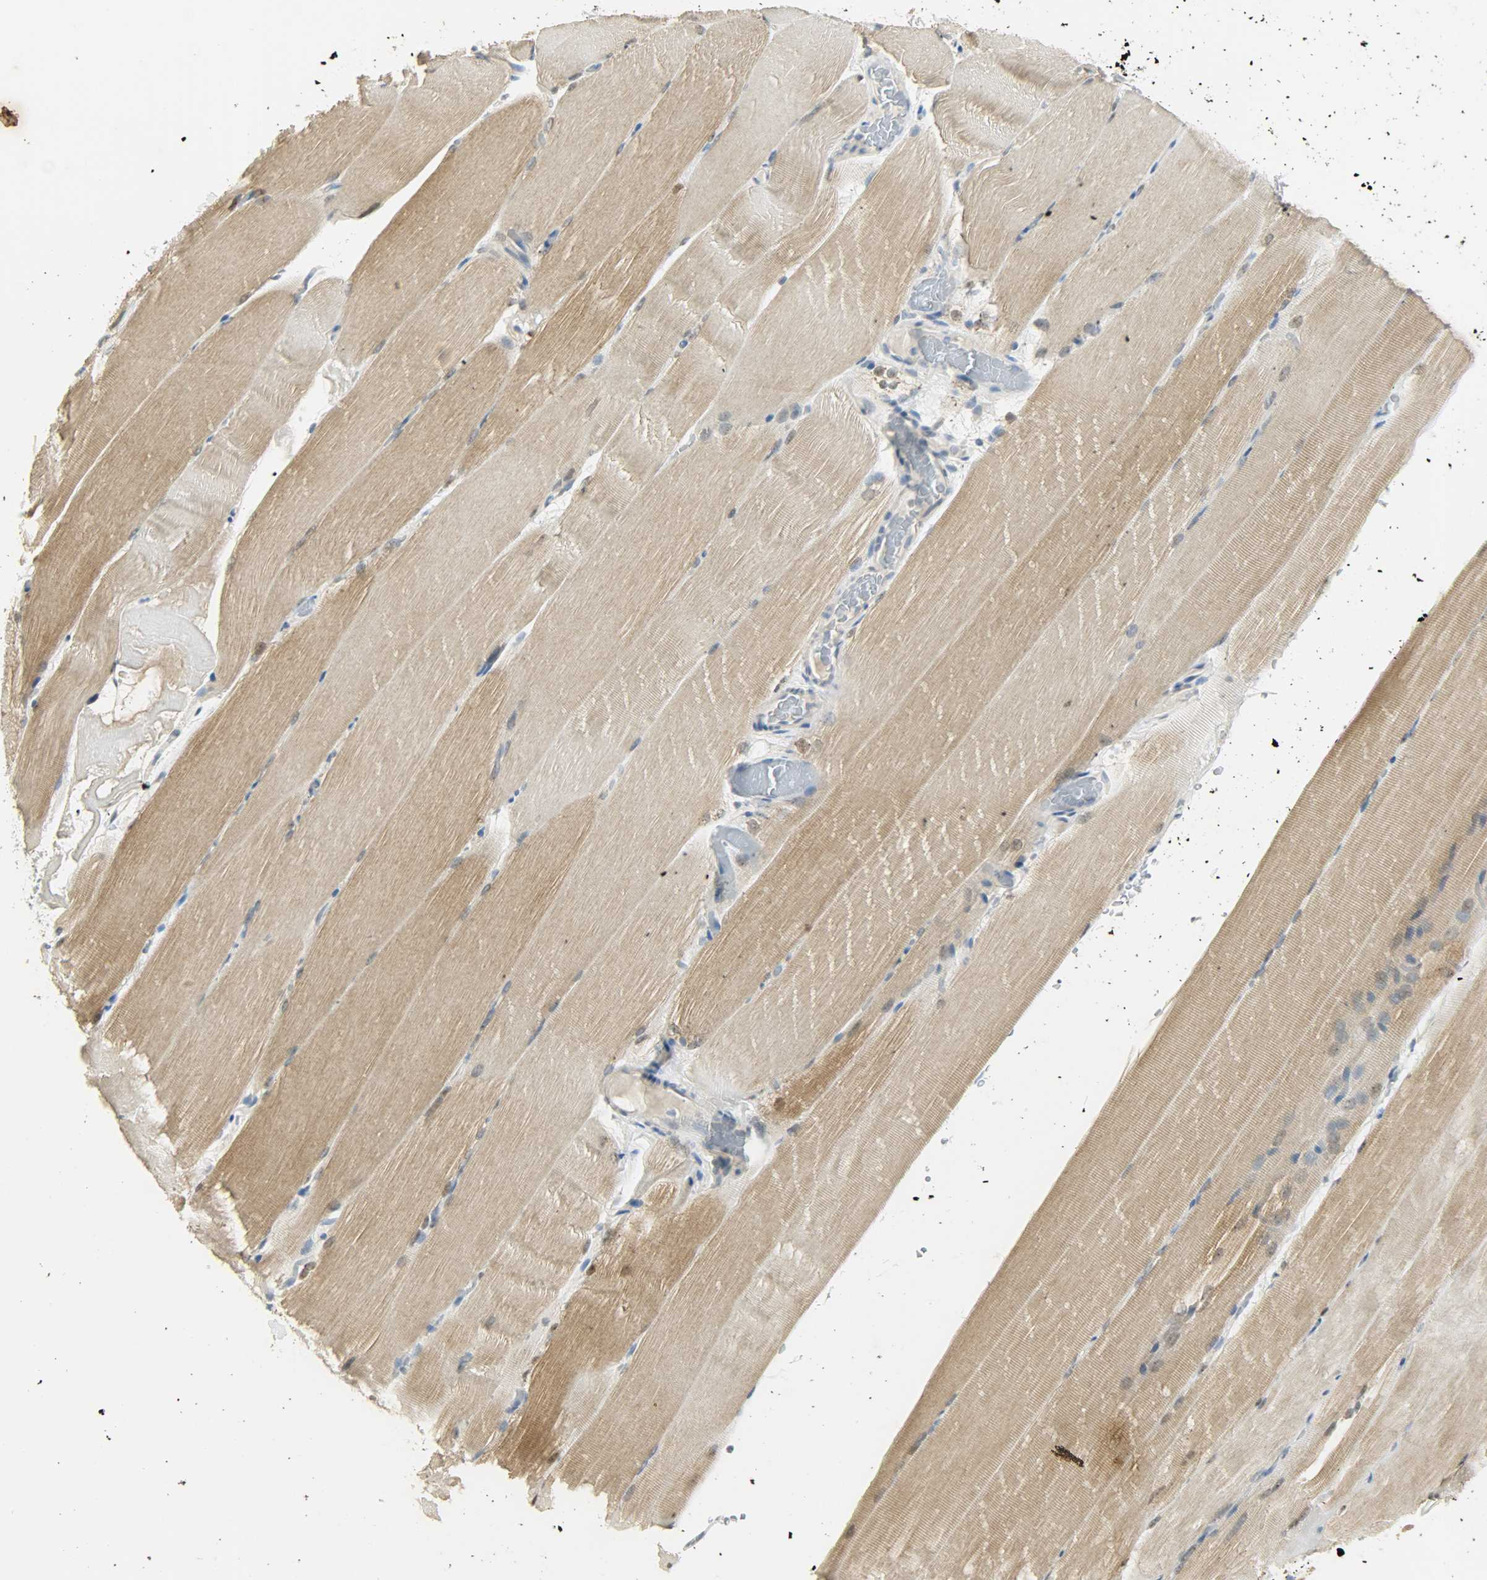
{"staining": {"intensity": "moderate", "quantity": ">75%", "location": "cytoplasmic/membranous"}, "tissue": "skeletal muscle", "cell_type": "Myocytes", "image_type": "normal", "snomed": [{"axis": "morphology", "description": "Normal tissue, NOS"}, {"axis": "topography", "description": "Skeletal muscle"}, {"axis": "topography", "description": "Parathyroid gland"}], "caption": "IHC micrograph of benign skeletal muscle: skeletal muscle stained using IHC exhibits medium levels of moderate protein expression localized specifically in the cytoplasmic/membranous of myocytes, appearing as a cytoplasmic/membranous brown color.", "gene": "USP13", "patient": {"sex": "female", "age": 37}}